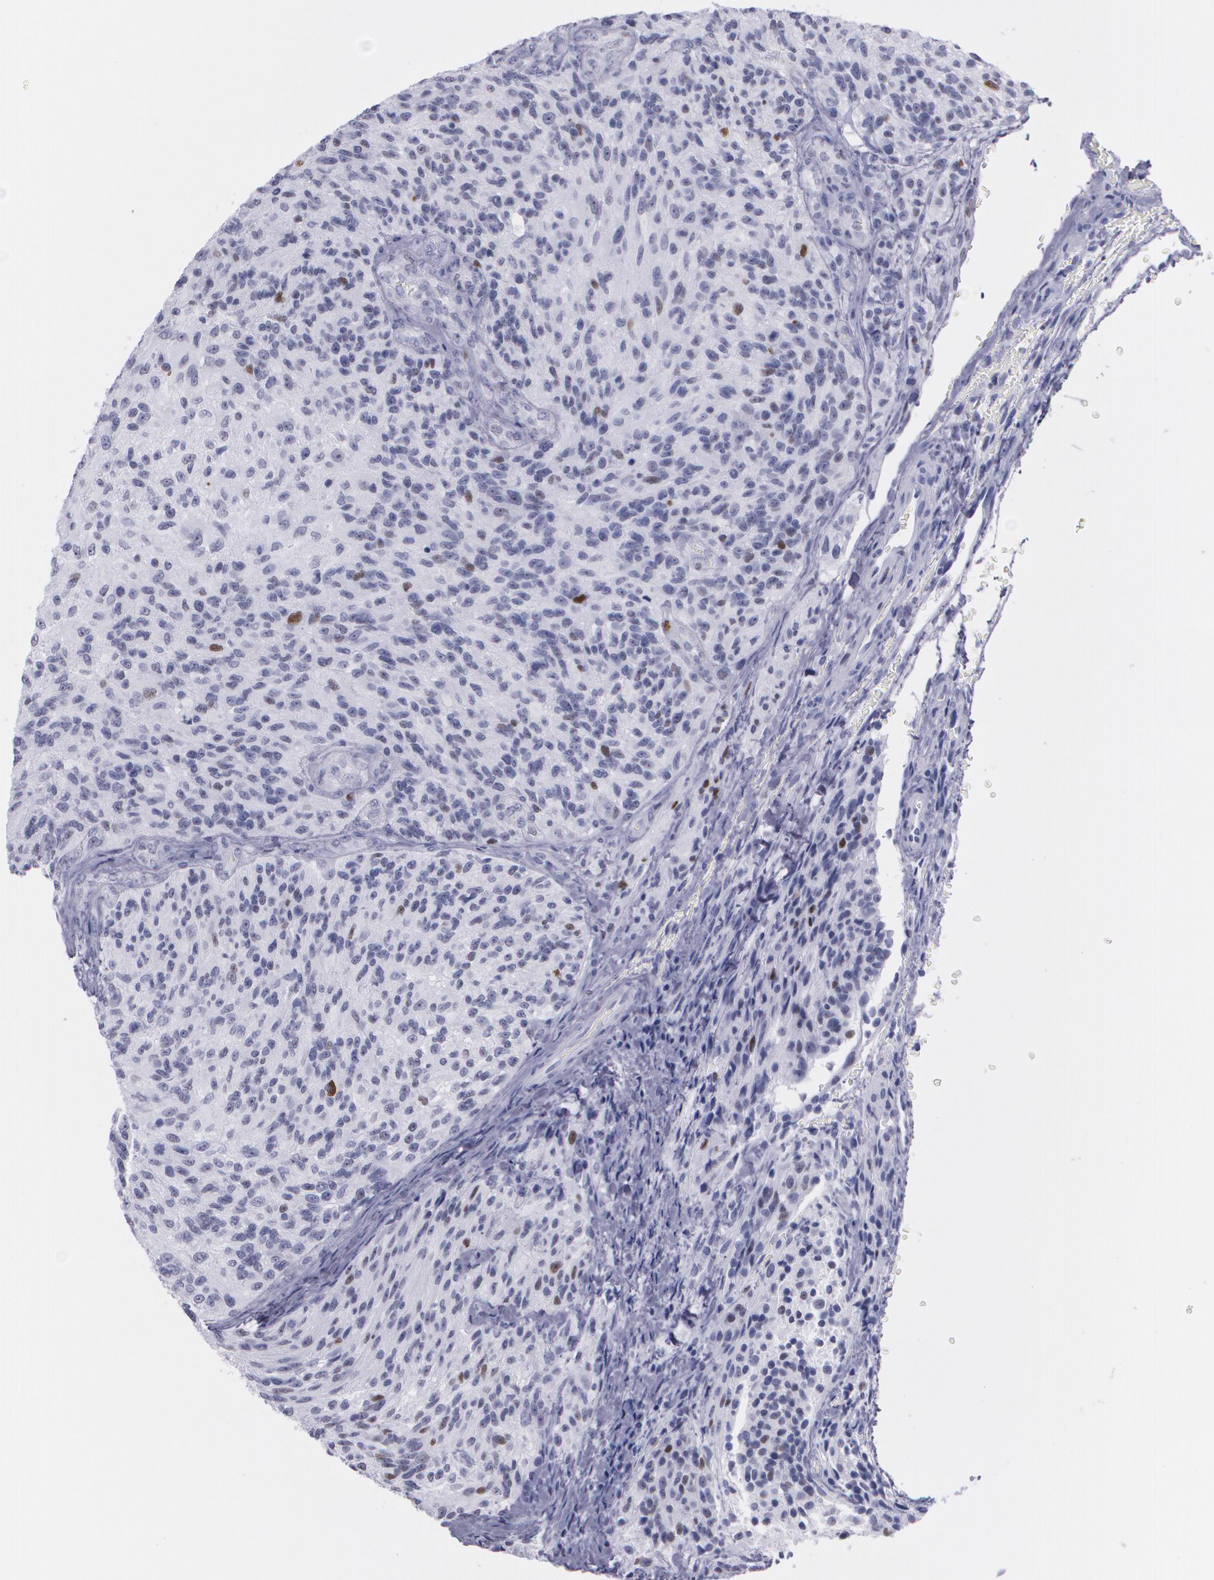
{"staining": {"intensity": "negative", "quantity": "none", "location": "none"}, "tissue": "glioma", "cell_type": "Tumor cells", "image_type": "cancer", "snomed": [{"axis": "morphology", "description": "Normal tissue, NOS"}, {"axis": "morphology", "description": "Glioma, malignant, High grade"}, {"axis": "topography", "description": "Cerebral cortex"}], "caption": "IHC of human malignant glioma (high-grade) demonstrates no positivity in tumor cells.", "gene": "TP53", "patient": {"sex": "male", "age": 56}}